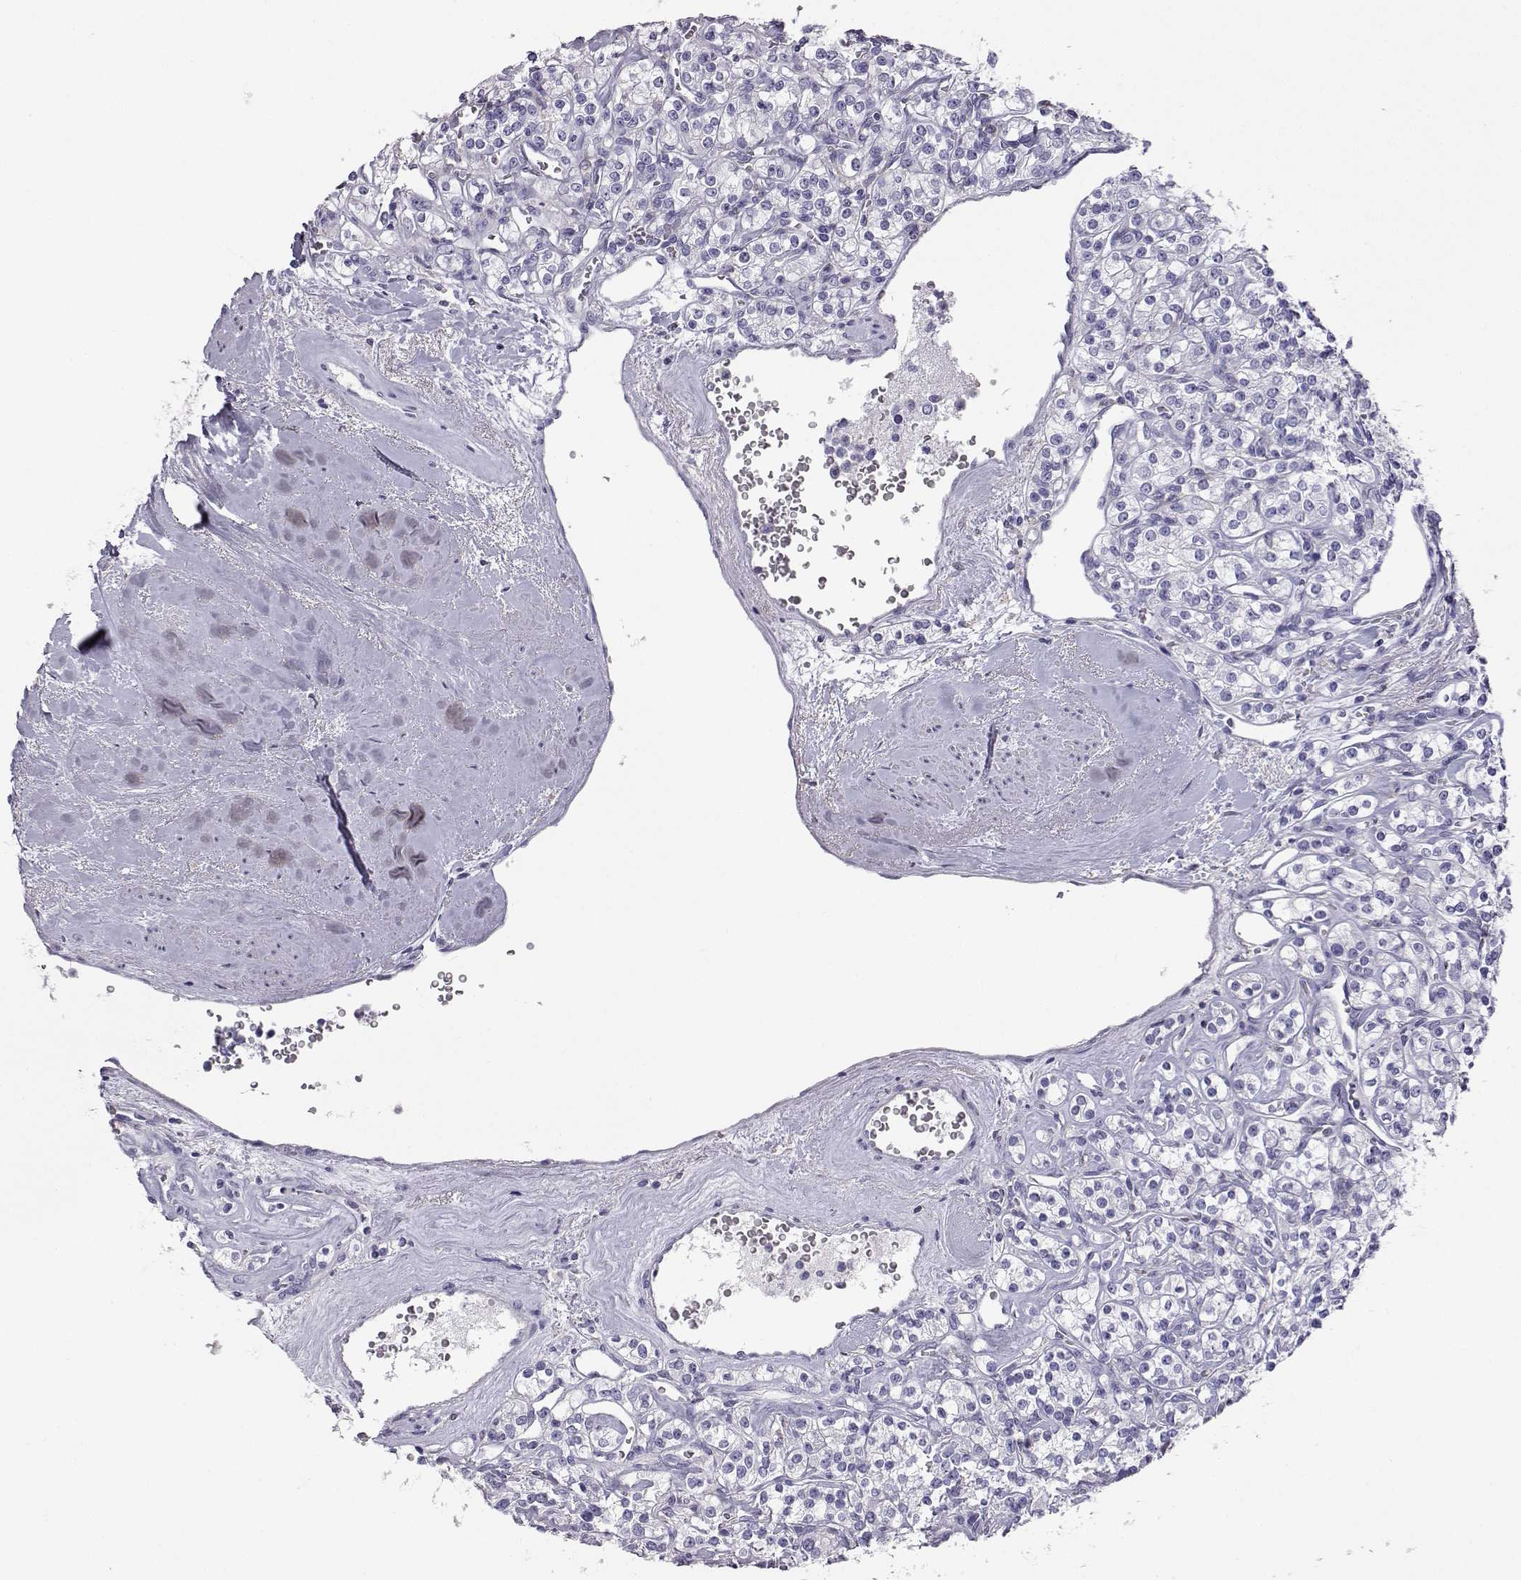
{"staining": {"intensity": "negative", "quantity": "none", "location": "none"}, "tissue": "renal cancer", "cell_type": "Tumor cells", "image_type": "cancer", "snomed": [{"axis": "morphology", "description": "Adenocarcinoma, NOS"}, {"axis": "topography", "description": "Kidney"}], "caption": "IHC histopathology image of renal cancer (adenocarcinoma) stained for a protein (brown), which reveals no staining in tumor cells.", "gene": "AKR1B1", "patient": {"sex": "male", "age": 77}}